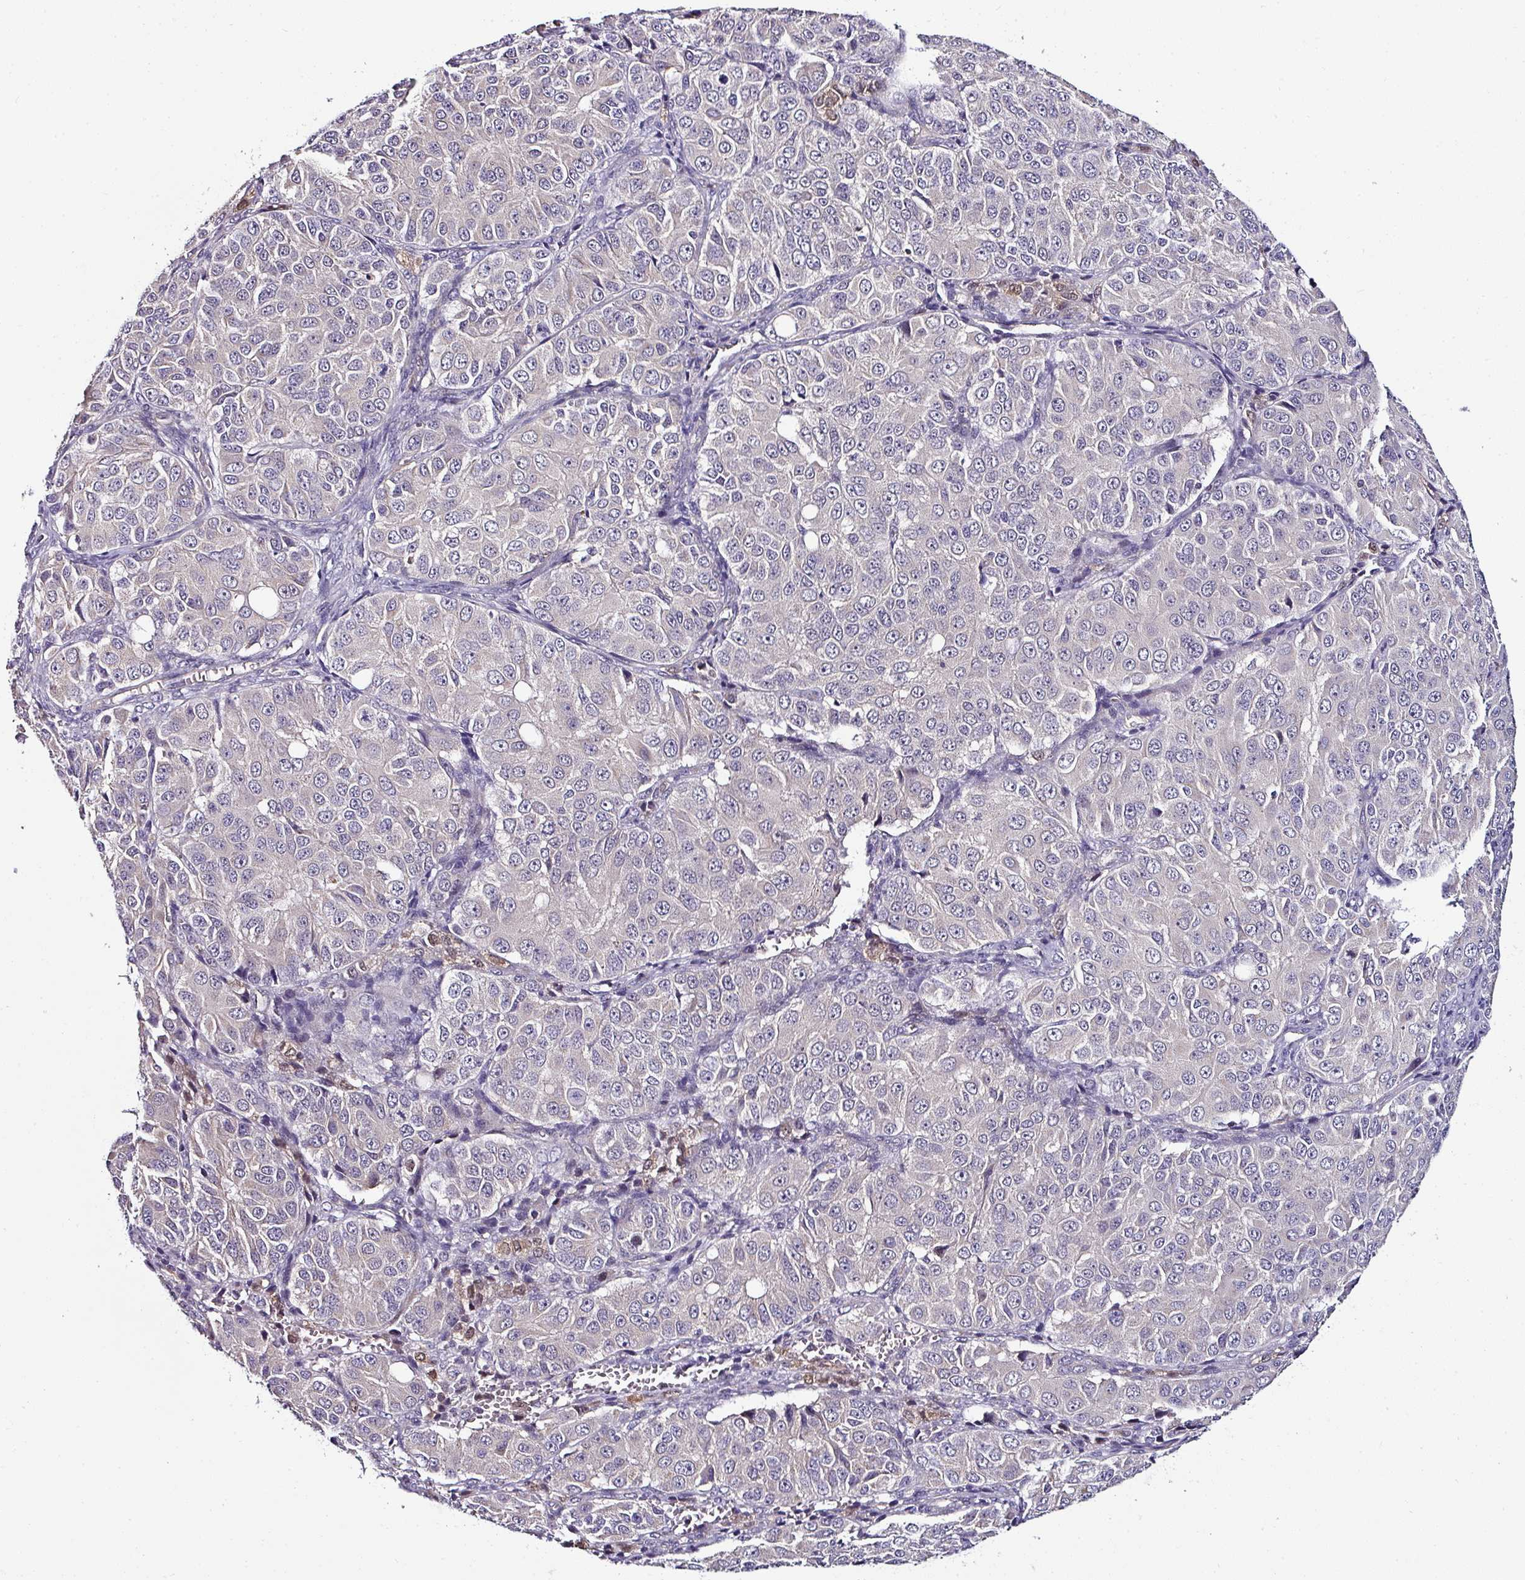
{"staining": {"intensity": "weak", "quantity": "<25%", "location": "cytoplasmic/membranous"}, "tissue": "ovarian cancer", "cell_type": "Tumor cells", "image_type": "cancer", "snomed": [{"axis": "morphology", "description": "Carcinoma, endometroid"}, {"axis": "topography", "description": "Ovary"}], "caption": "The immunohistochemistry (IHC) micrograph has no significant positivity in tumor cells of ovarian cancer tissue.", "gene": "NAPSA", "patient": {"sex": "female", "age": 51}}